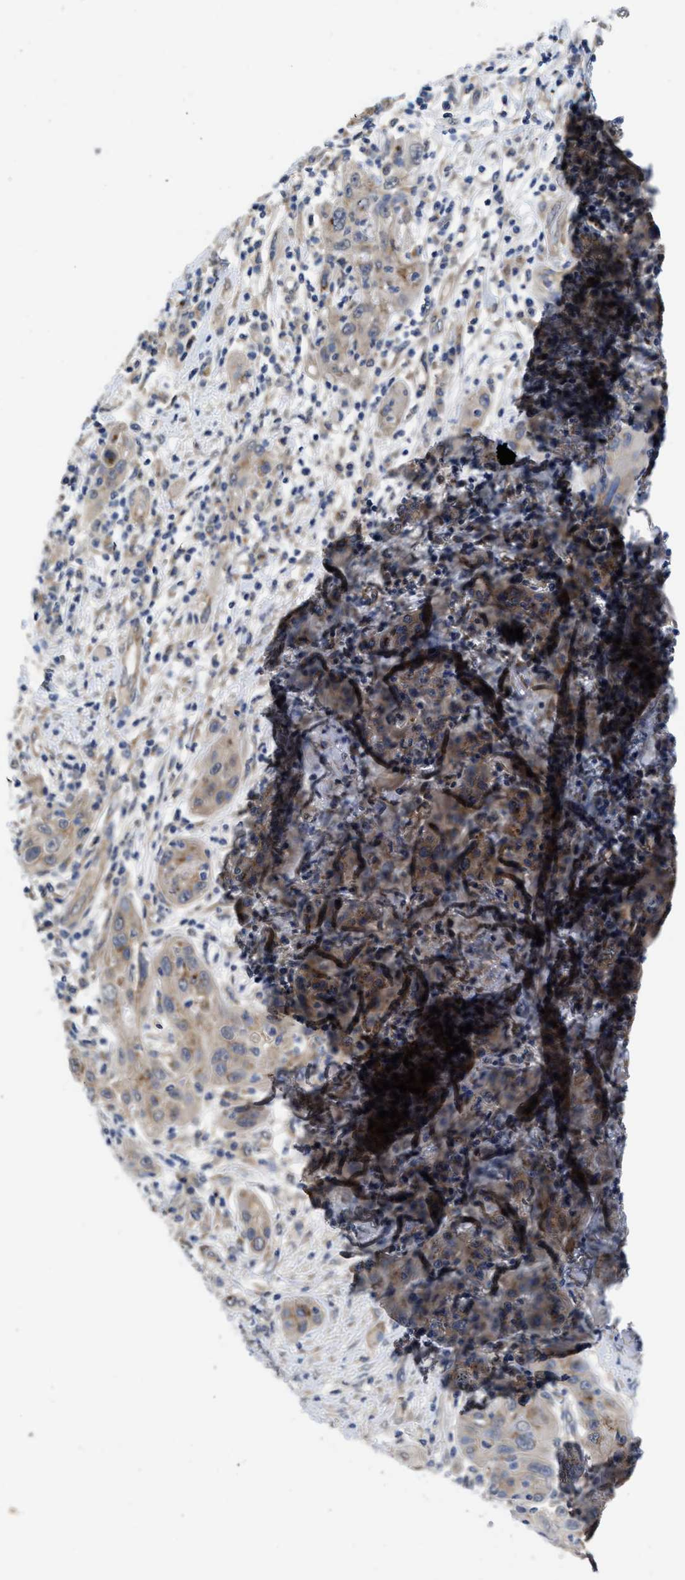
{"staining": {"intensity": "weak", "quantity": "<25%", "location": "cytoplasmic/membranous"}, "tissue": "skin cancer", "cell_type": "Tumor cells", "image_type": "cancer", "snomed": [{"axis": "morphology", "description": "Squamous cell carcinoma, NOS"}, {"axis": "topography", "description": "Skin"}], "caption": "Human squamous cell carcinoma (skin) stained for a protein using IHC shows no expression in tumor cells.", "gene": "PKD2", "patient": {"sex": "female", "age": 88}}